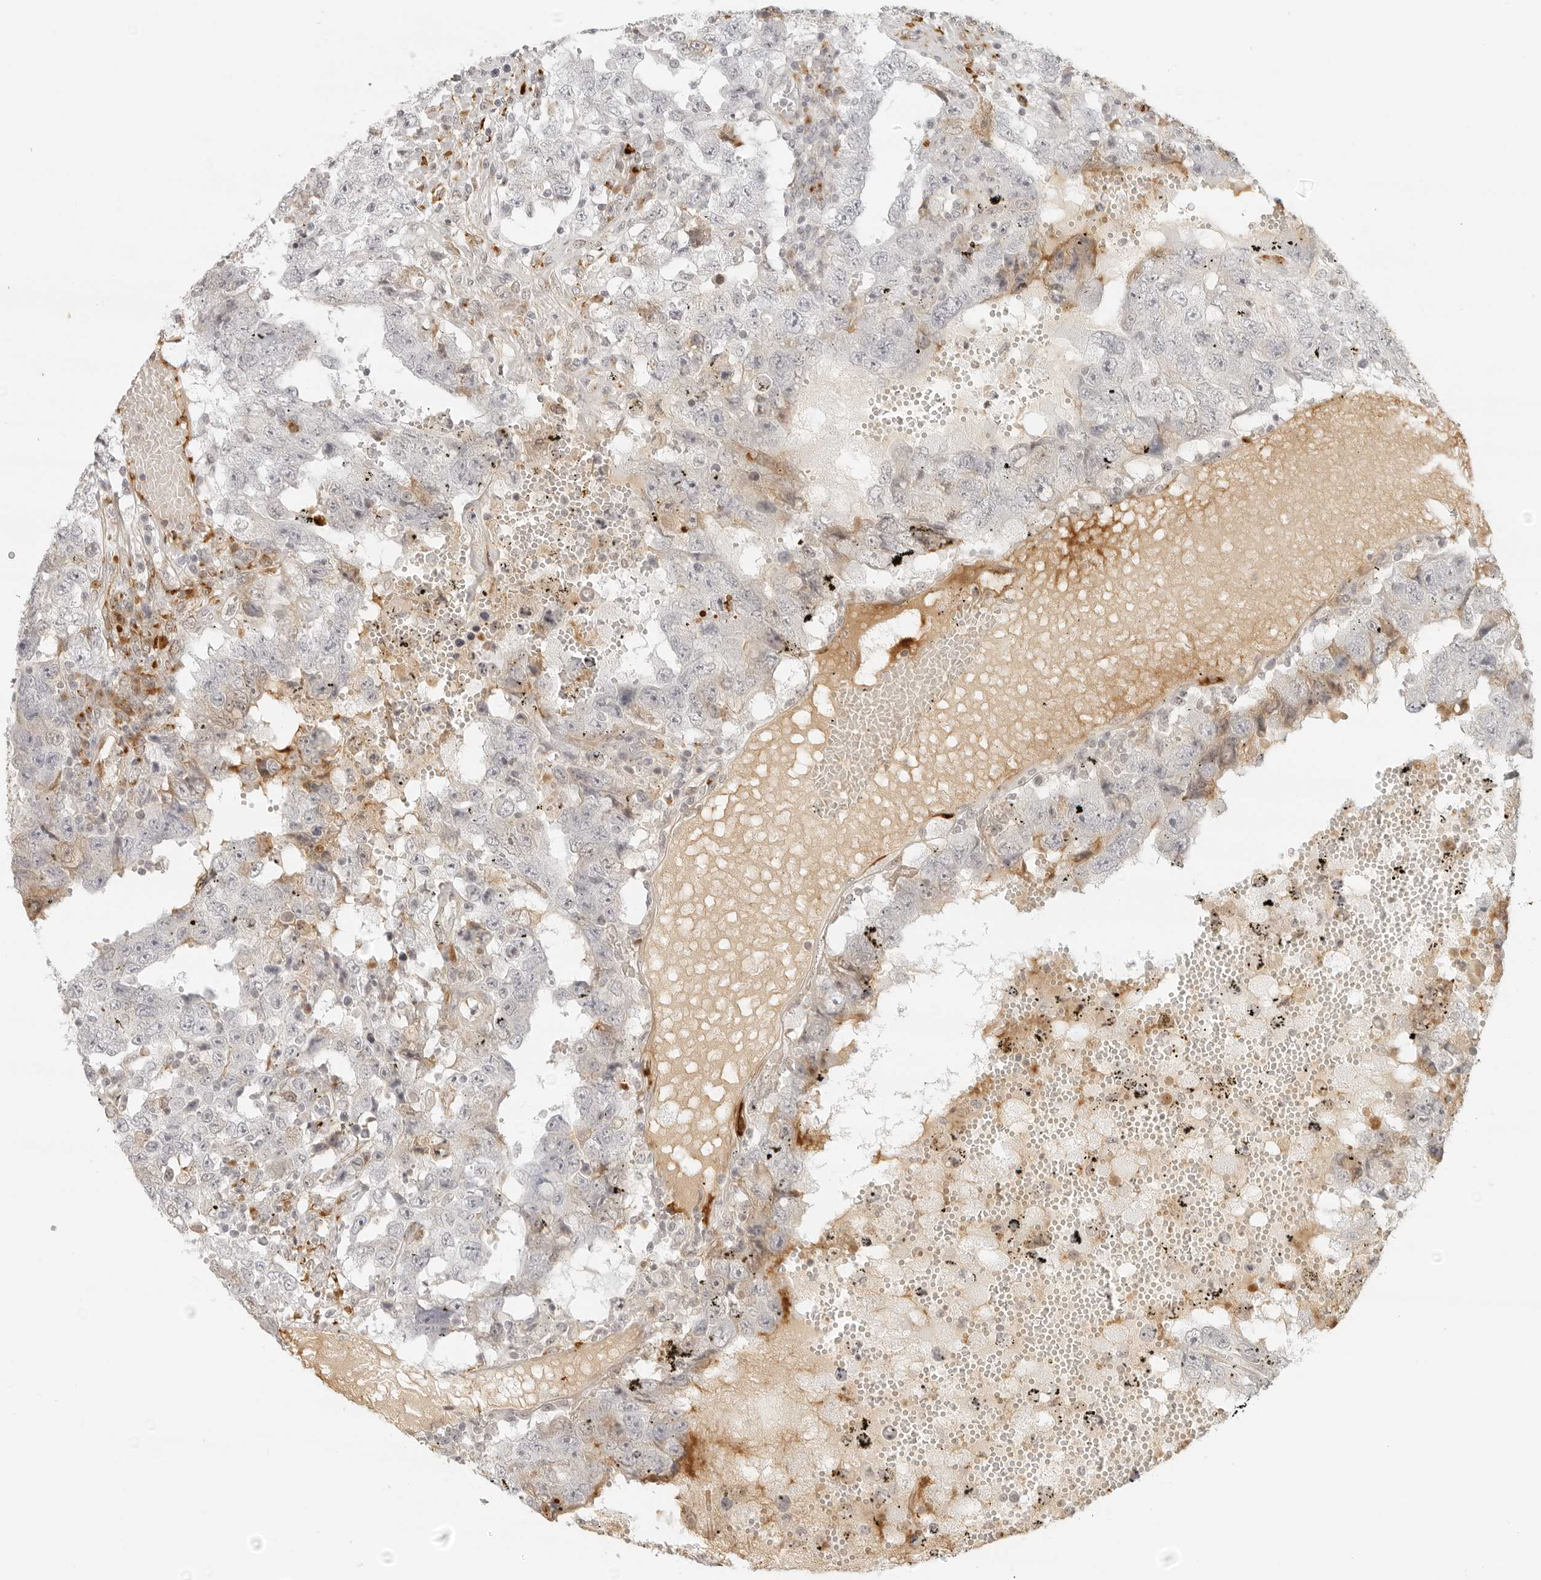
{"staining": {"intensity": "negative", "quantity": "none", "location": "none"}, "tissue": "testis cancer", "cell_type": "Tumor cells", "image_type": "cancer", "snomed": [{"axis": "morphology", "description": "Carcinoma, Embryonal, NOS"}, {"axis": "topography", "description": "Testis"}], "caption": "Protein analysis of testis cancer demonstrates no significant staining in tumor cells. Brightfield microscopy of IHC stained with DAB (brown) and hematoxylin (blue), captured at high magnification.", "gene": "ZNF678", "patient": {"sex": "male", "age": 26}}